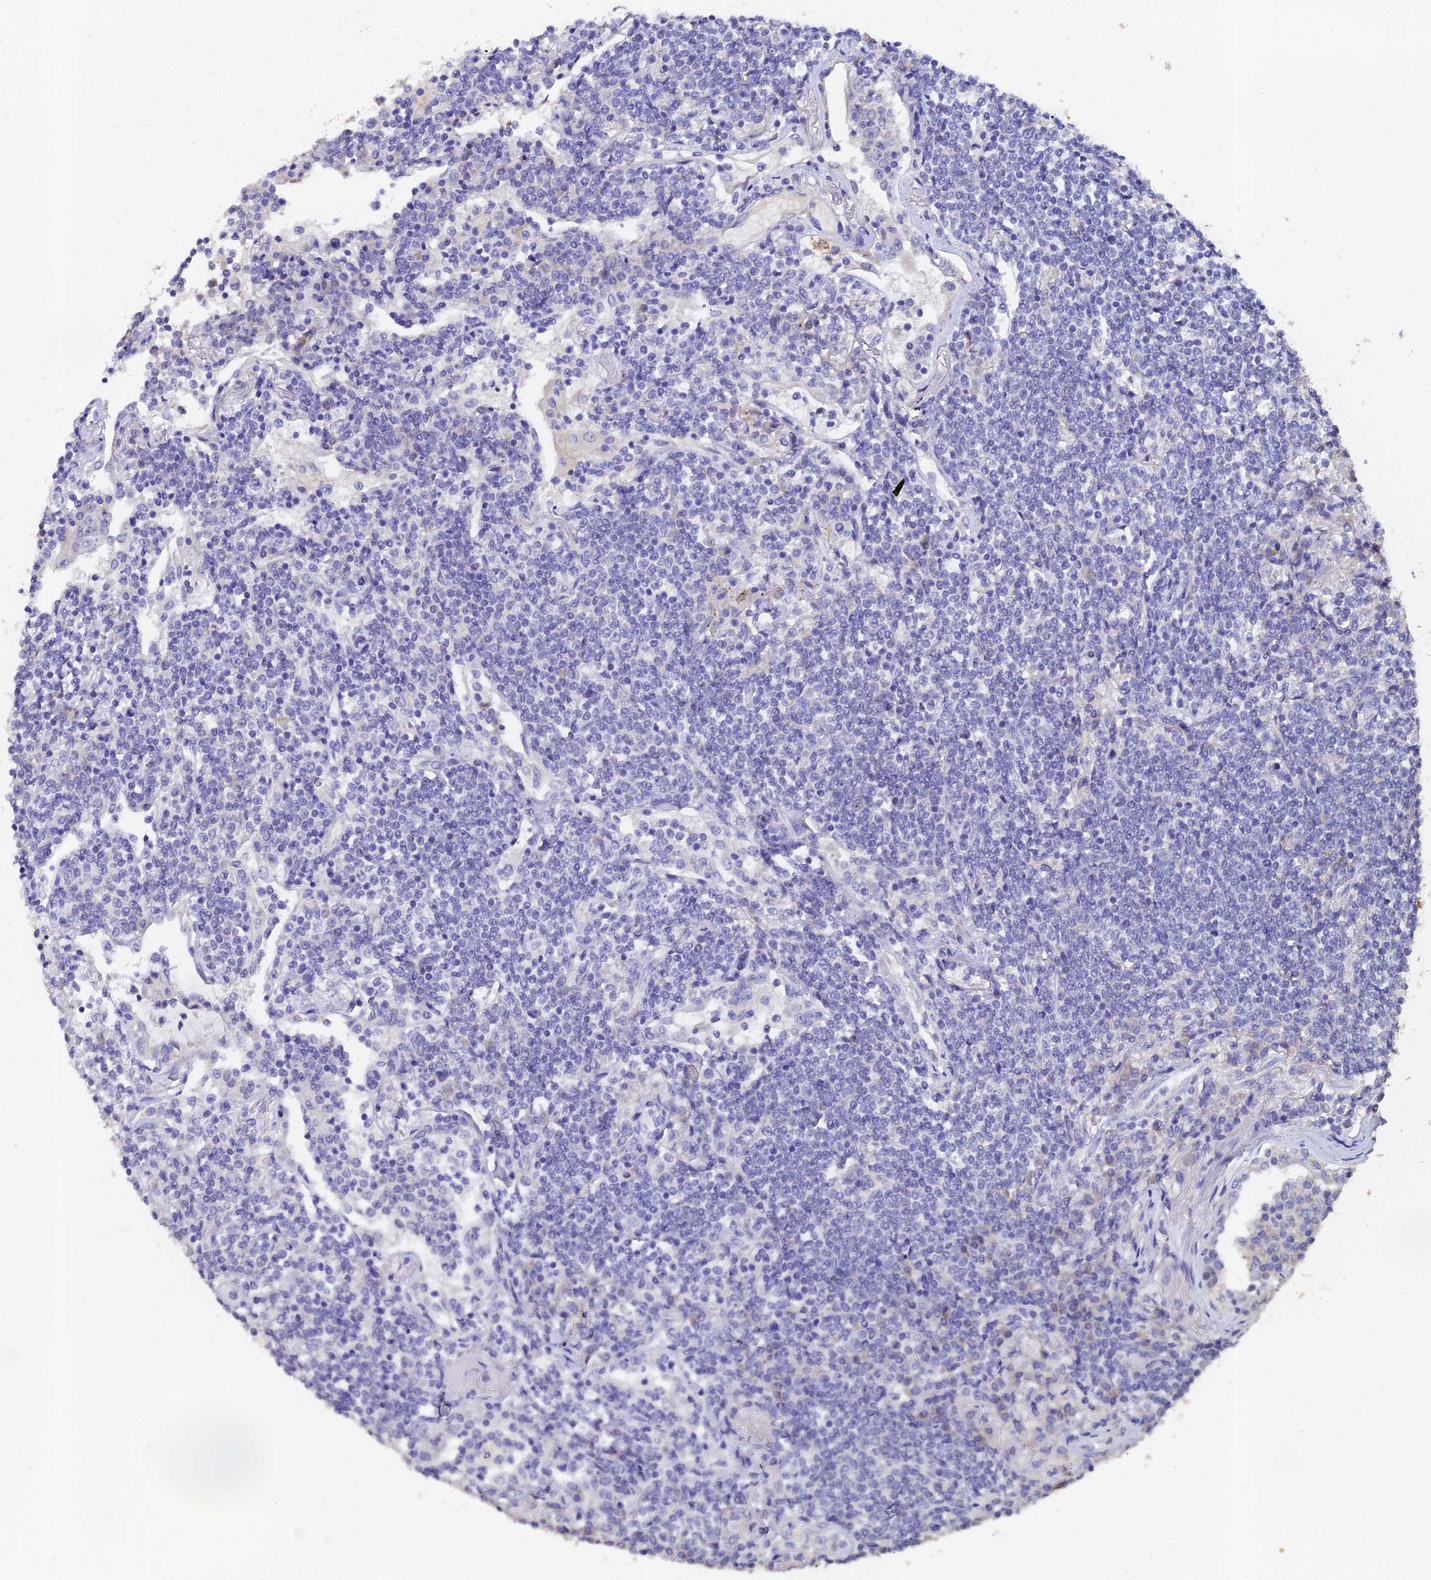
{"staining": {"intensity": "negative", "quantity": "none", "location": "none"}, "tissue": "lymphoma", "cell_type": "Tumor cells", "image_type": "cancer", "snomed": [{"axis": "morphology", "description": "Malignant lymphoma, non-Hodgkin's type, Low grade"}, {"axis": "topography", "description": "Lung"}], "caption": "Tumor cells show no significant protein staining in low-grade malignant lymphoma, non-Hodgkin's type.", "gene": "ESRRG", "patient": {"sex": "female", "age": 71}}